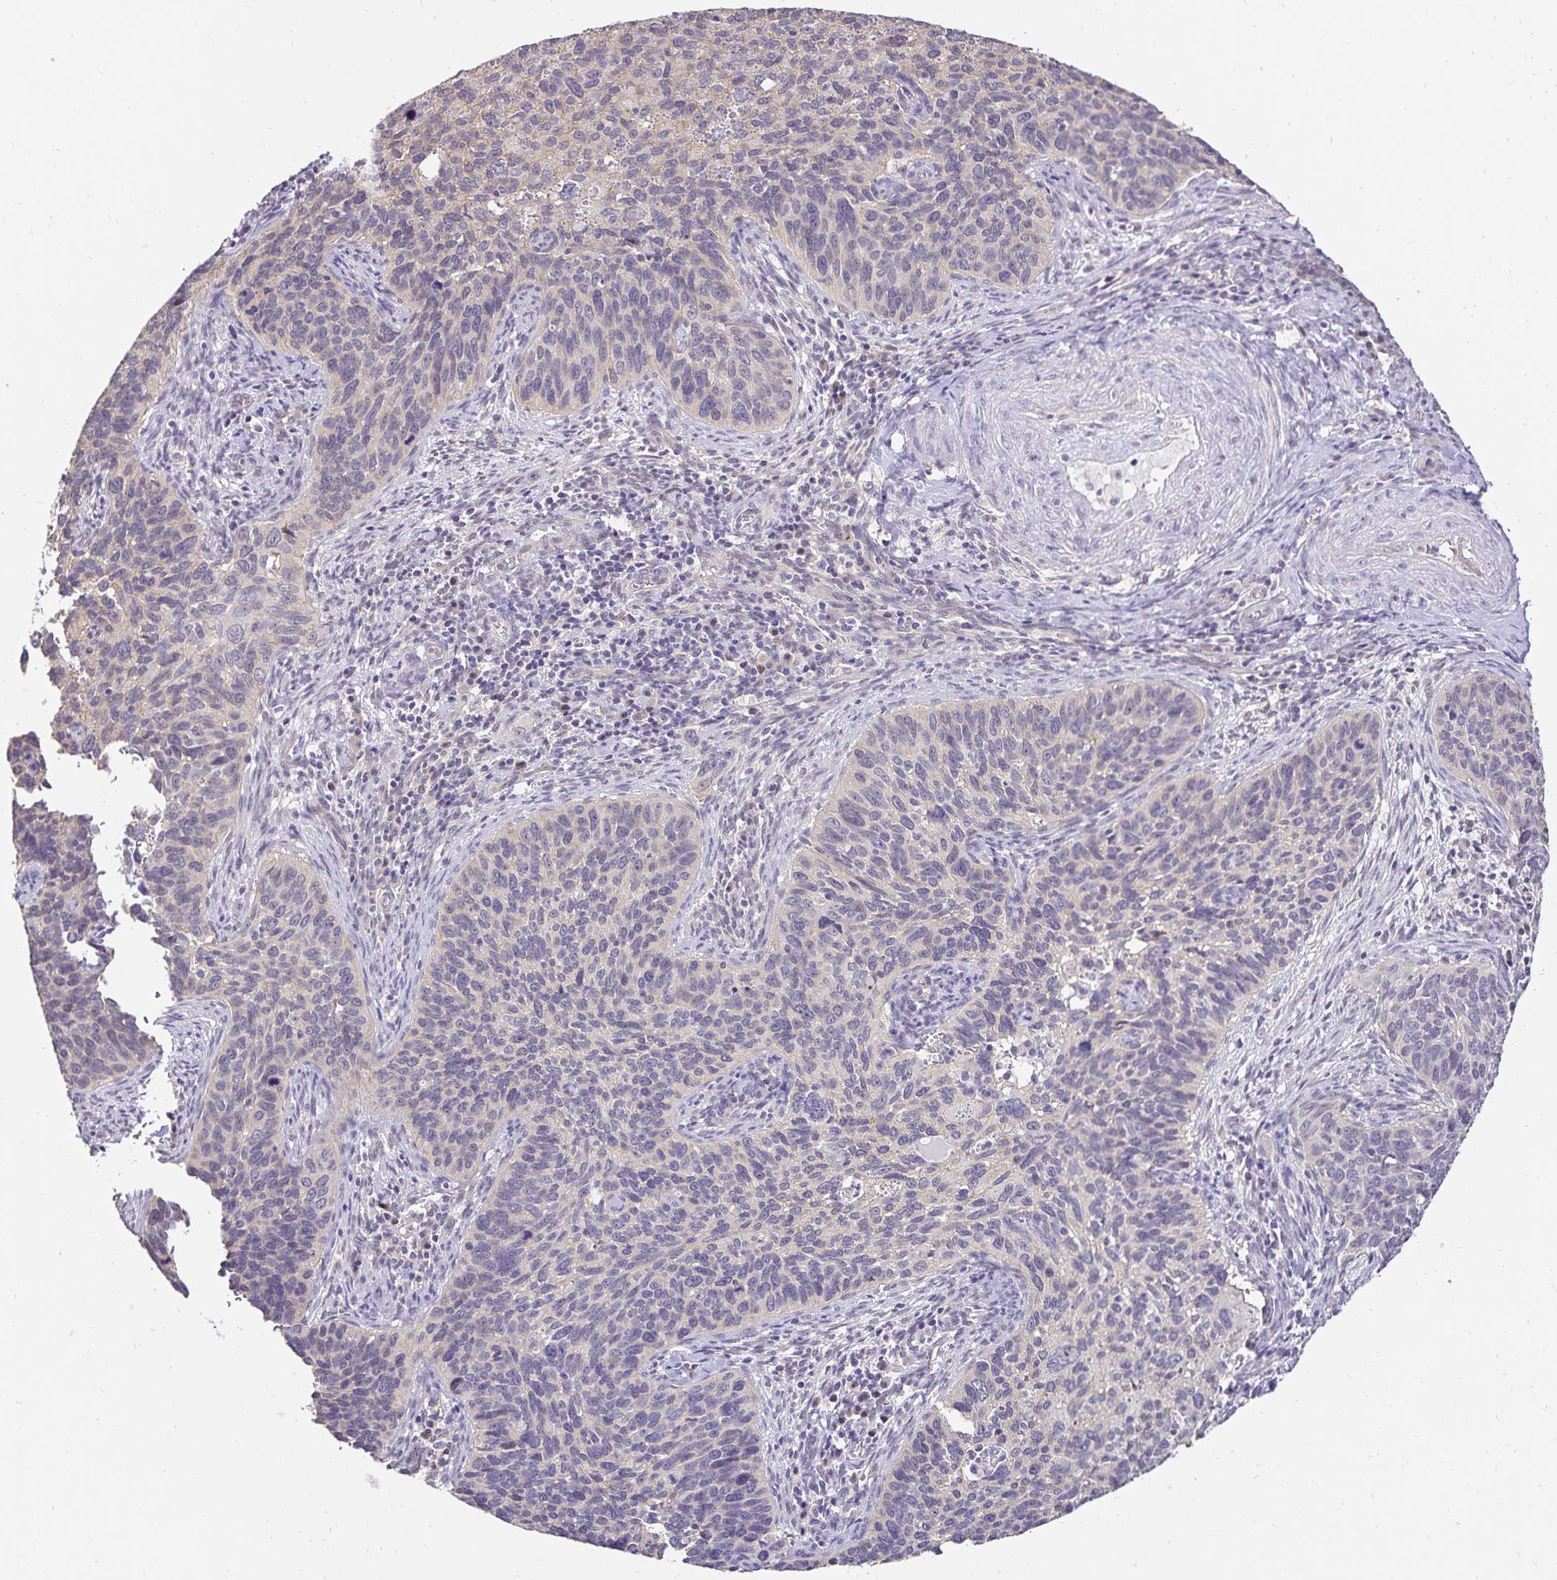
{"staining": {"intensity": "negative", "quantity": "none", "location": "none"}, "tissue": "cervical cancer", "cell_type": "Tumor cells", "image_type": "cancer", "snomed": [{"axis": "morphology", "description": "Squamous cell carcinoma, NOS"}, {"axis": "topography", "description": "Cervix"}], "caption": "DAB immunohistochemical staining of cervical cancer (squamous cell carcinoma) demonstrates no significant expression in tumor cells.", "gene": "SLC9A1", "patient": {"sex": "female", "age": 51}}